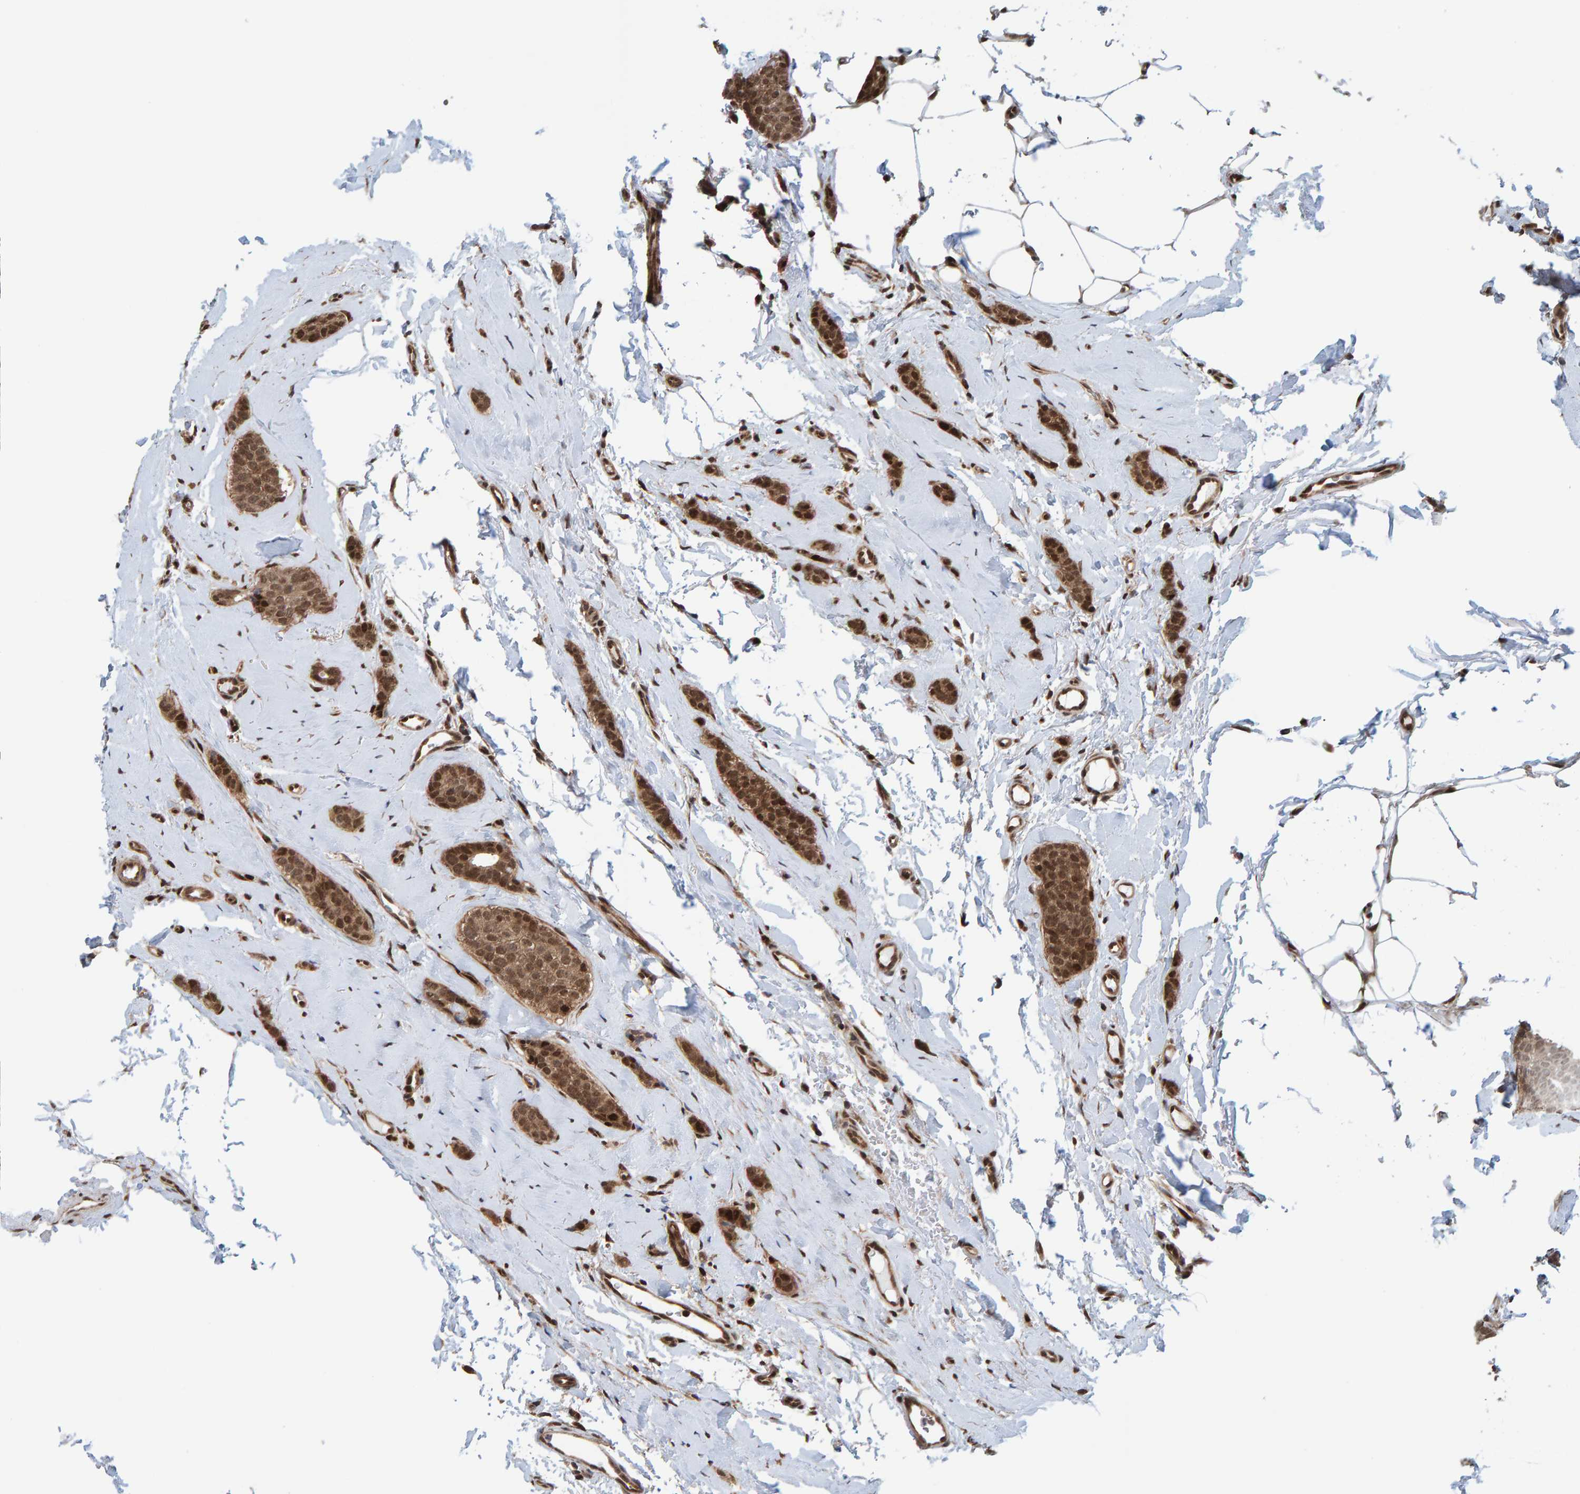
{"staining": {"intensity": "moderate", "quantity": ">75%", "location": "cytoplasmic/membranous,nuclear"}, "tissue": "breast cancer", "cell_type": "Tumor cells", "image_type": "cancer", "snomed": [{"axis": "morphology", "description": "Lobular carcinoma"}, {"axis": "topography", "description": "Skin"}, {"axis": "topography", "description": "Breast"}], "caption": "This is a histology image of immunohistochemistry (IHC) staining of breast cancer (lobular carcinoma), which shows moderate staining in the cytoplasmic/membranous and nuclear of tumor cells.", "gene": "ZNF366", "patient": {"sex": "female", "age": 46}}